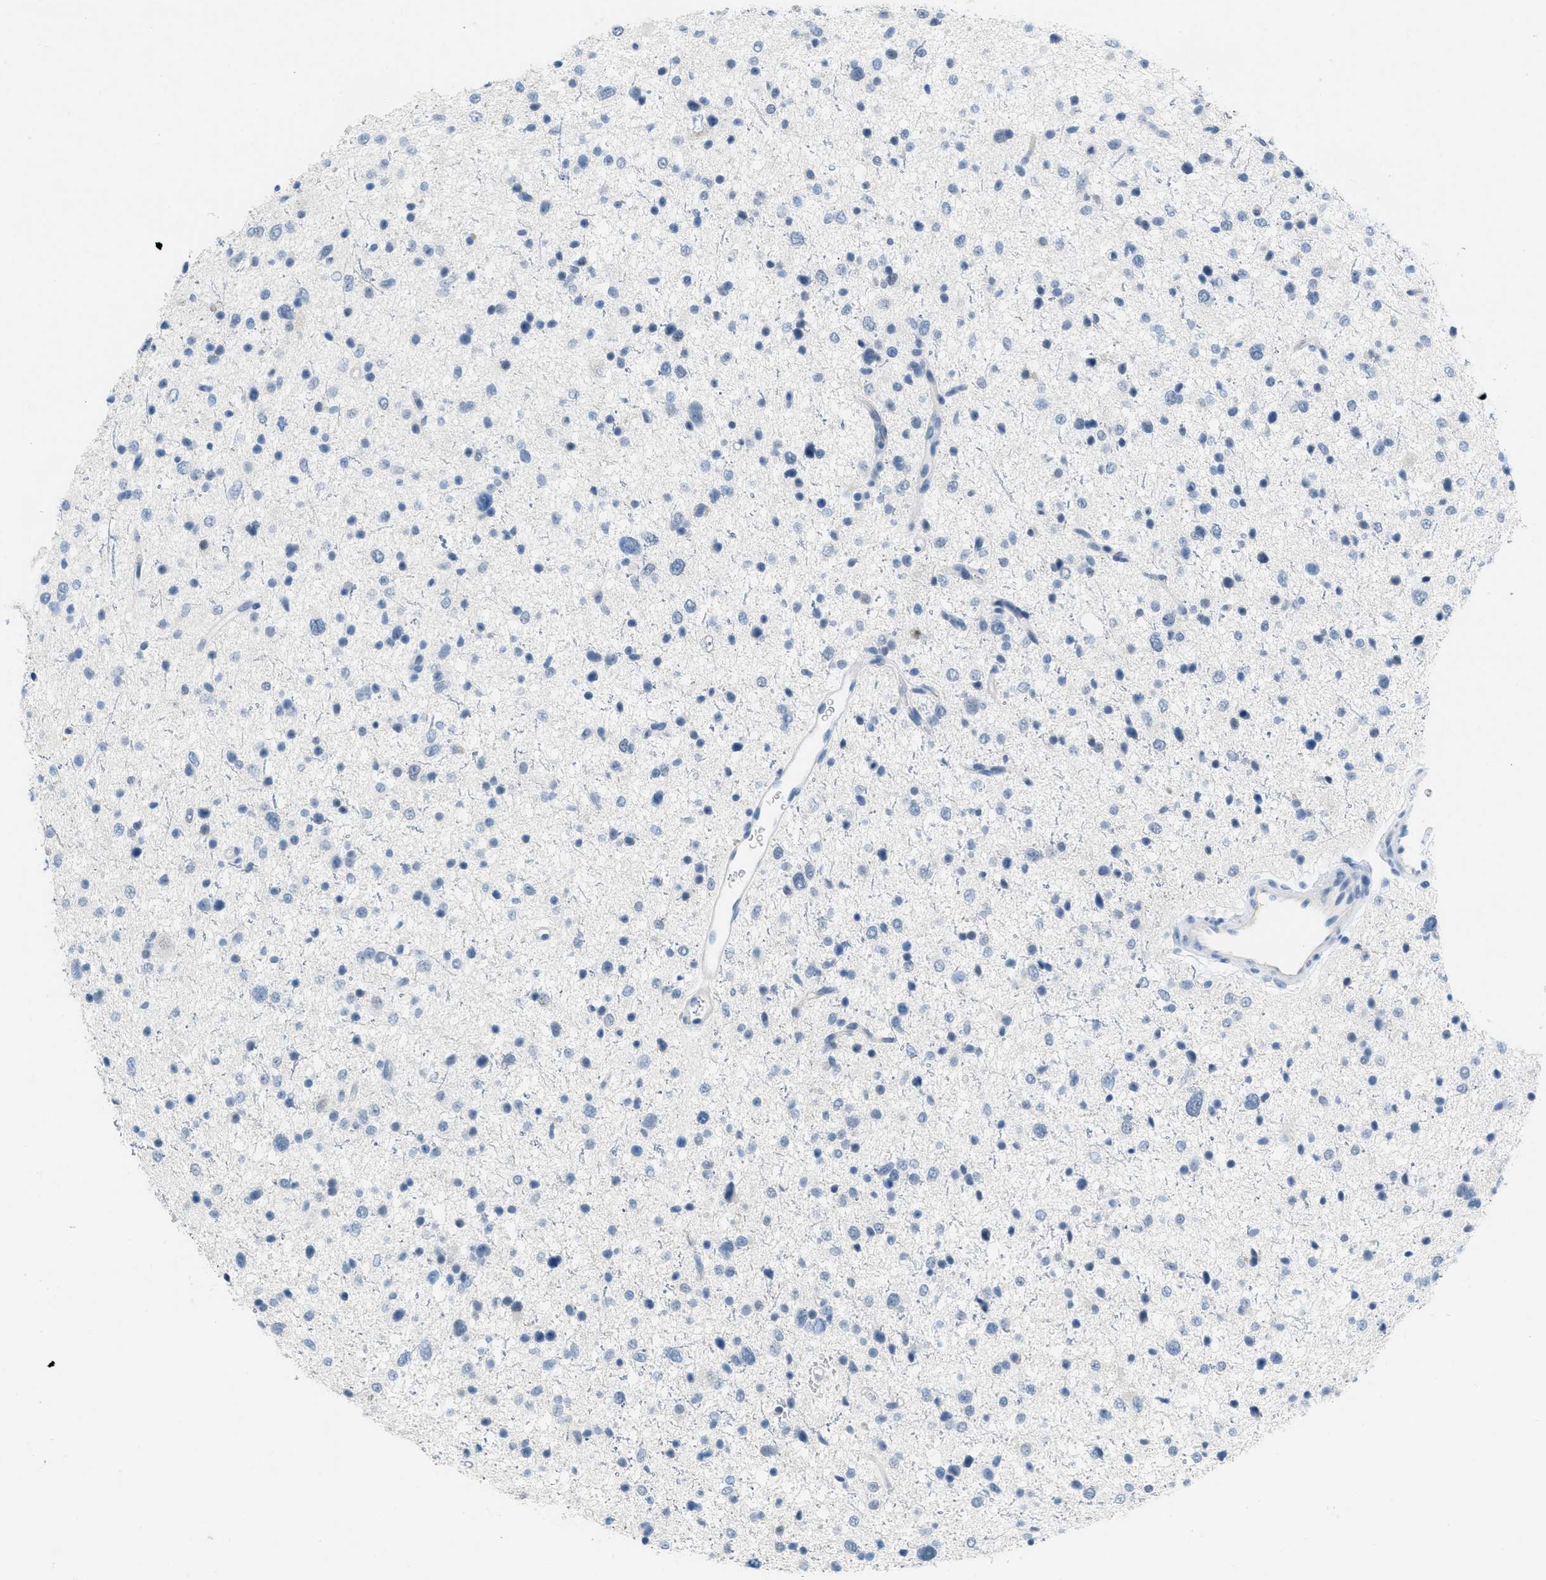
{"staining": {"intensity": "negative", "quantity": "none", "location": "none"}, "tissue": "glioma", "cell_type": "Tumor cells", "image_type": "cancer", "snomed": [{"axis": "morphology", "description": "Glioma, malignant, Low grade"}, {"axis": "topography", "description": "Brain"}], "caption": "Photomicrograph shows no significant protein staining in tumor cells of malignant glioma (low-grade).", "gene": "HSF2", "patient": {"sex": "female", "age": 37}}